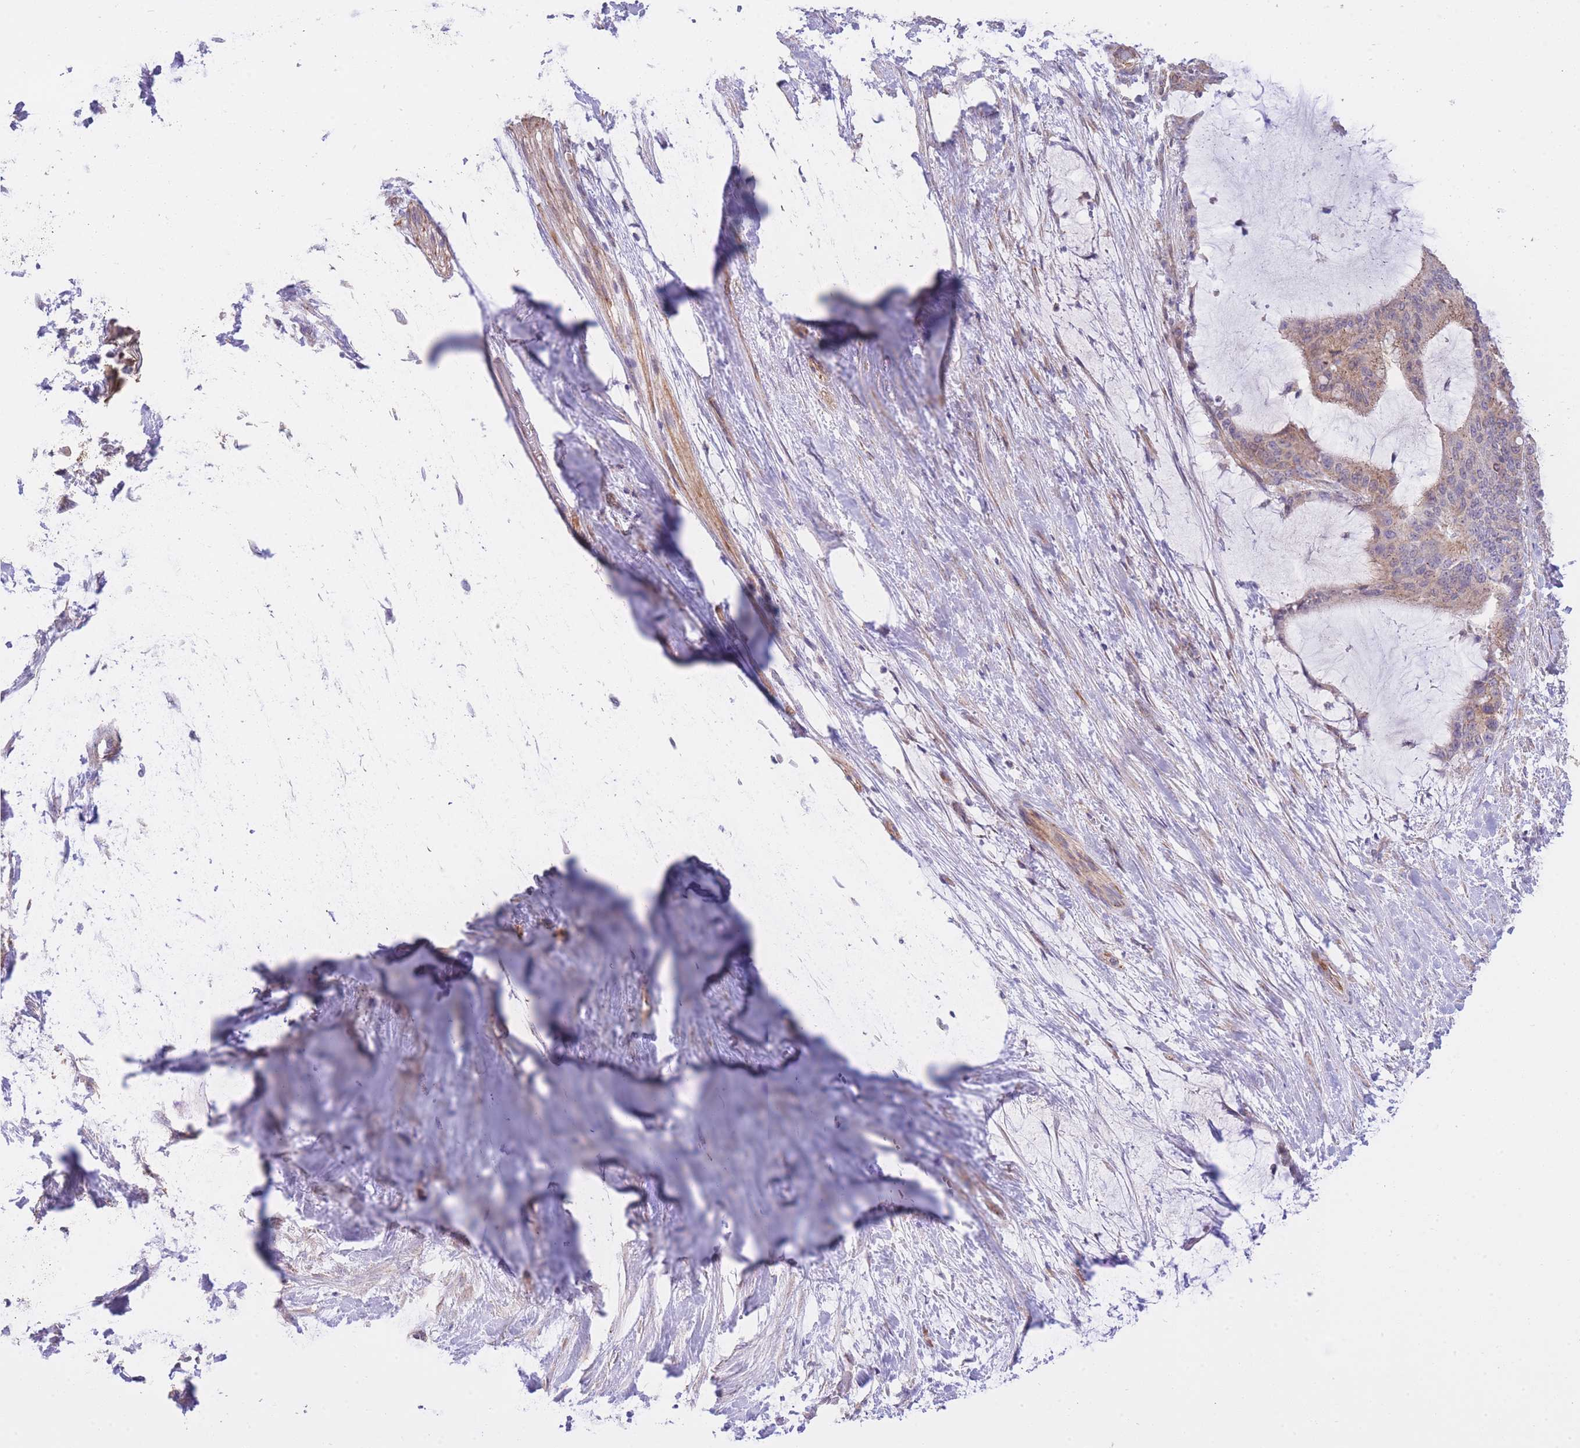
{"staining": {"intensity": "moderate", "quantity": ">75%", "location": "cytoplasmic/membranous"}, "tissue": "liver cancer", "cell_type": "Tumor cells", "image_type": "cancer", "snomed": [{"axis": "morphology", "description": "Normal tissue, NOS"}, {"axis": "morphology", "description": "Cholangiocarcinoma"}, {"axis": "topography", "description": "Liver"}, {"axis": "topography", "description": "Peripheral nerve tissue"}], "caption": "The histopathology image displays staining of liver cholangiocarcinoma, revealing moderate cytoplasmic/membranous protein expression (brown color) within tumor cells. (IHC, brightfield microscopy, high magnification).", "gene": "CTBP1", "patient": {"sex": "female", "age": 73}}